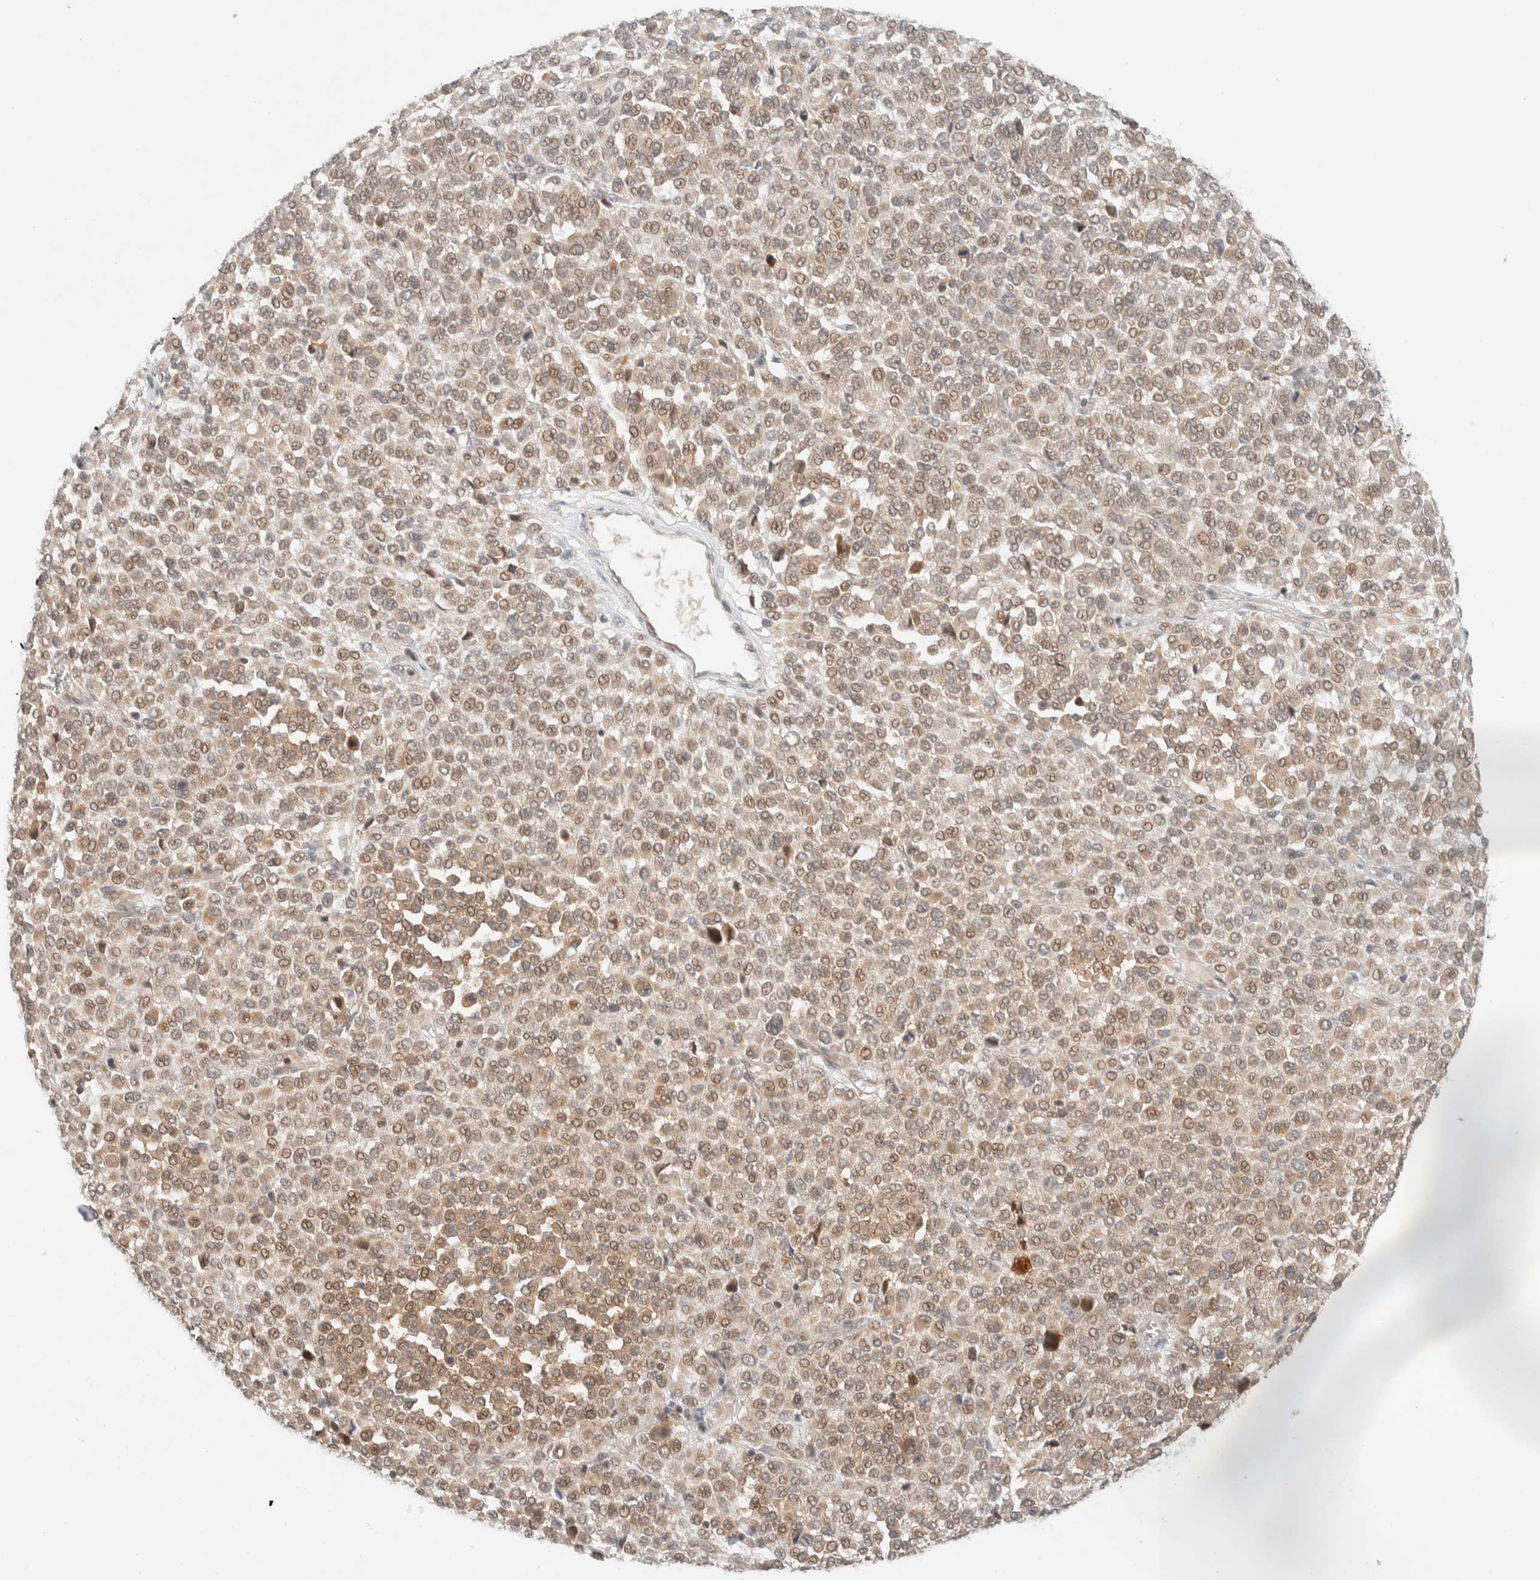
{"staining": {"intensity": "weak", "quantity": ">75%", "location": "cytoplasmic/membranous,nuclear"}, "tissue": "melanoma", "cell_type": "Tumor cells", "image_type": "cancer", "snomed": [{"axis": "morphology", "description": "Malignant melanoma, Metastatic site"}, {"axis": "topography", "description": "Pancreas"}], "caption": "Tumor cells show weak cytoplasmic/membranous and nuclear positivity in approximately >75% of cells in melanoma.", "gene": "C8orf76", "patient": {"sex": "female", "age": 30}}